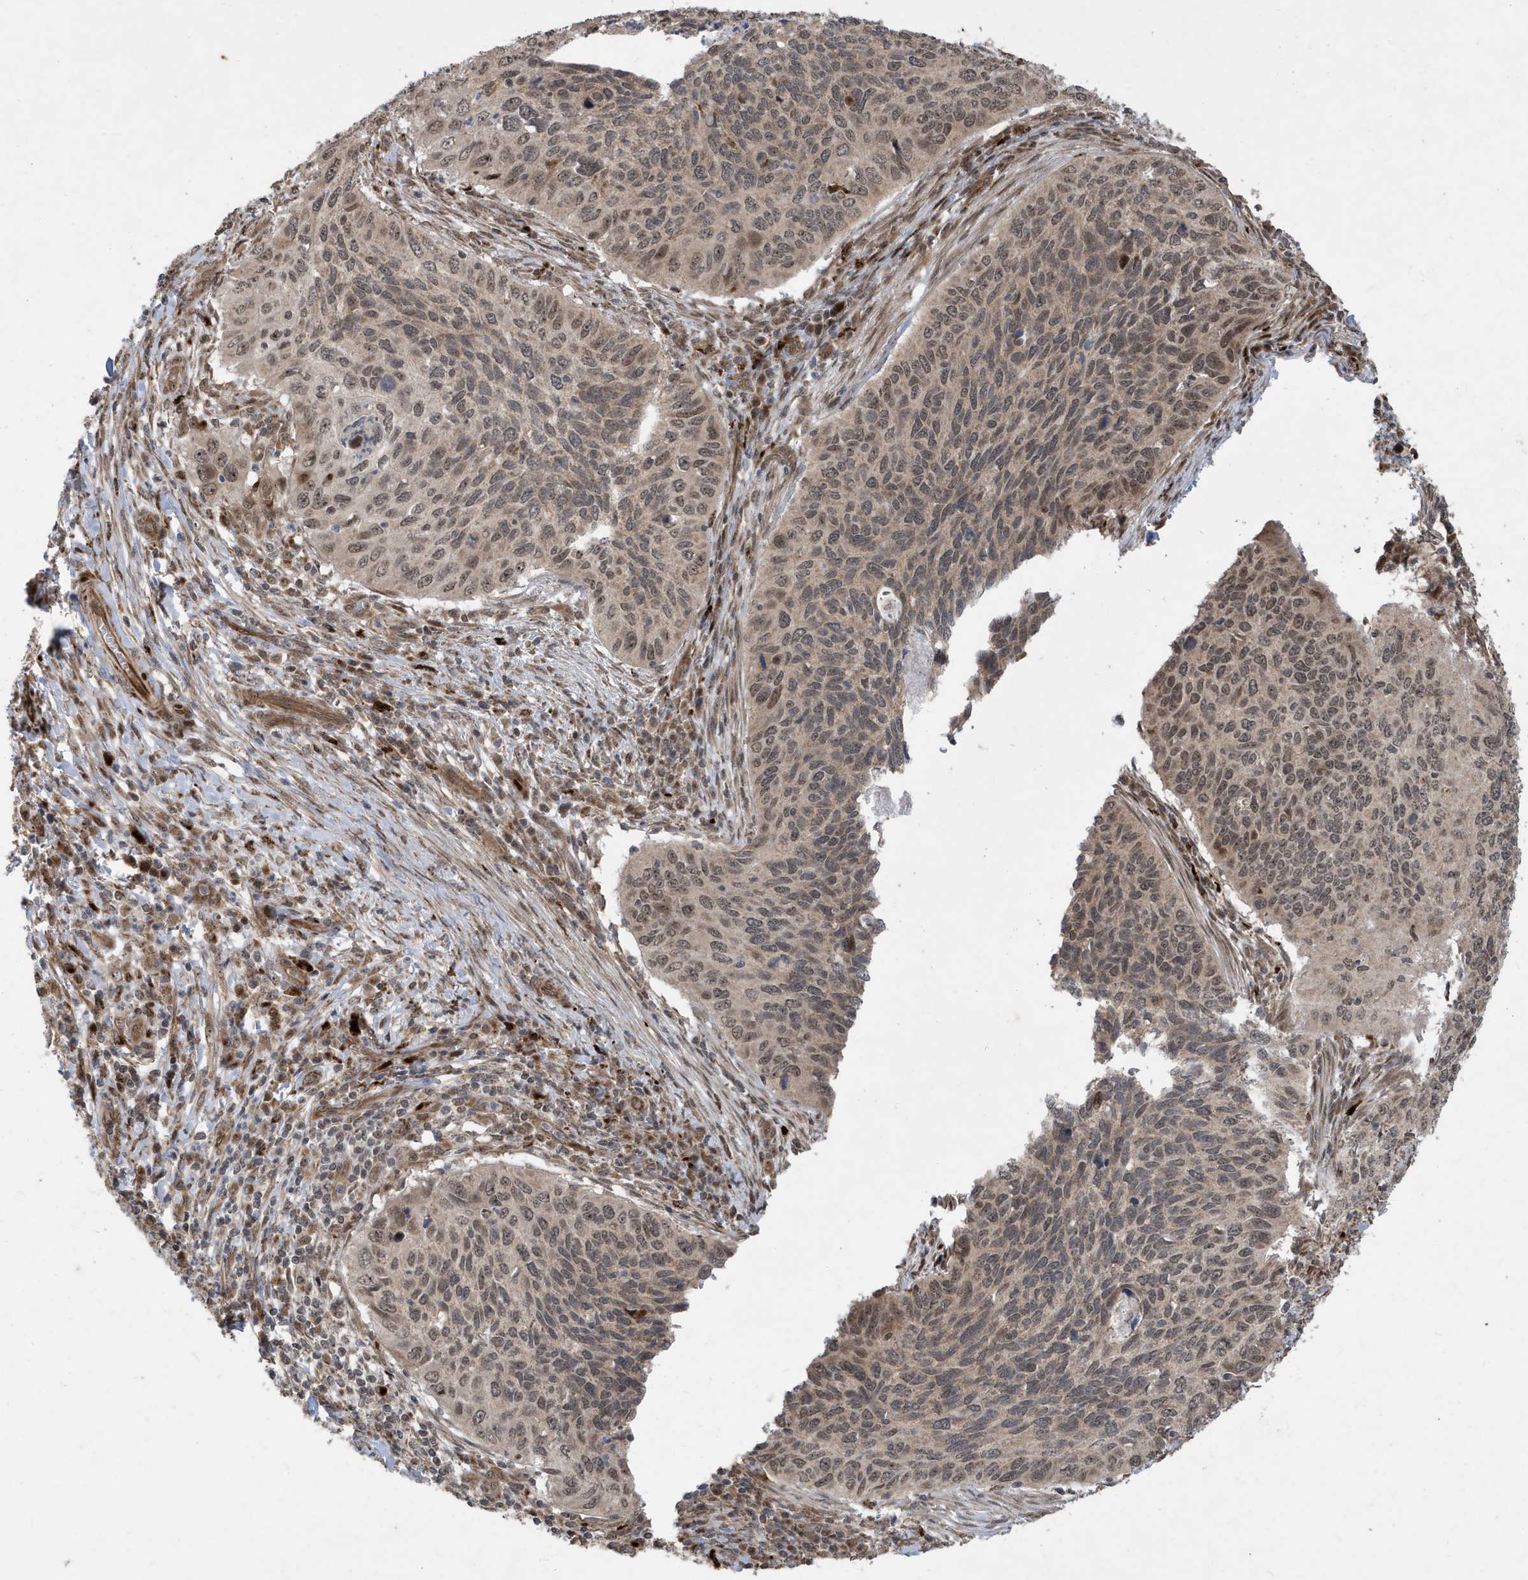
{"staining": {"intensity": "weak", "quantity": "25%-75%", "location": "nuclear"}, "tissue": "cervical cancer", "cell_type": "Tumor cells", "image_type": "cancer", "snomed": [{"axis": "morphology", "description": "Squamous cell carcinoma, NOS"}, {"axis": "topography", "description": "Cervix"}], "caption": "Immunohistochemical staining of cervical cancer reveals low levels of weak nuclear protein expression in about 25%-75% of tumor cells.", "gene": "FAM9B", "patient": {"sex": "female", "age": 38}}